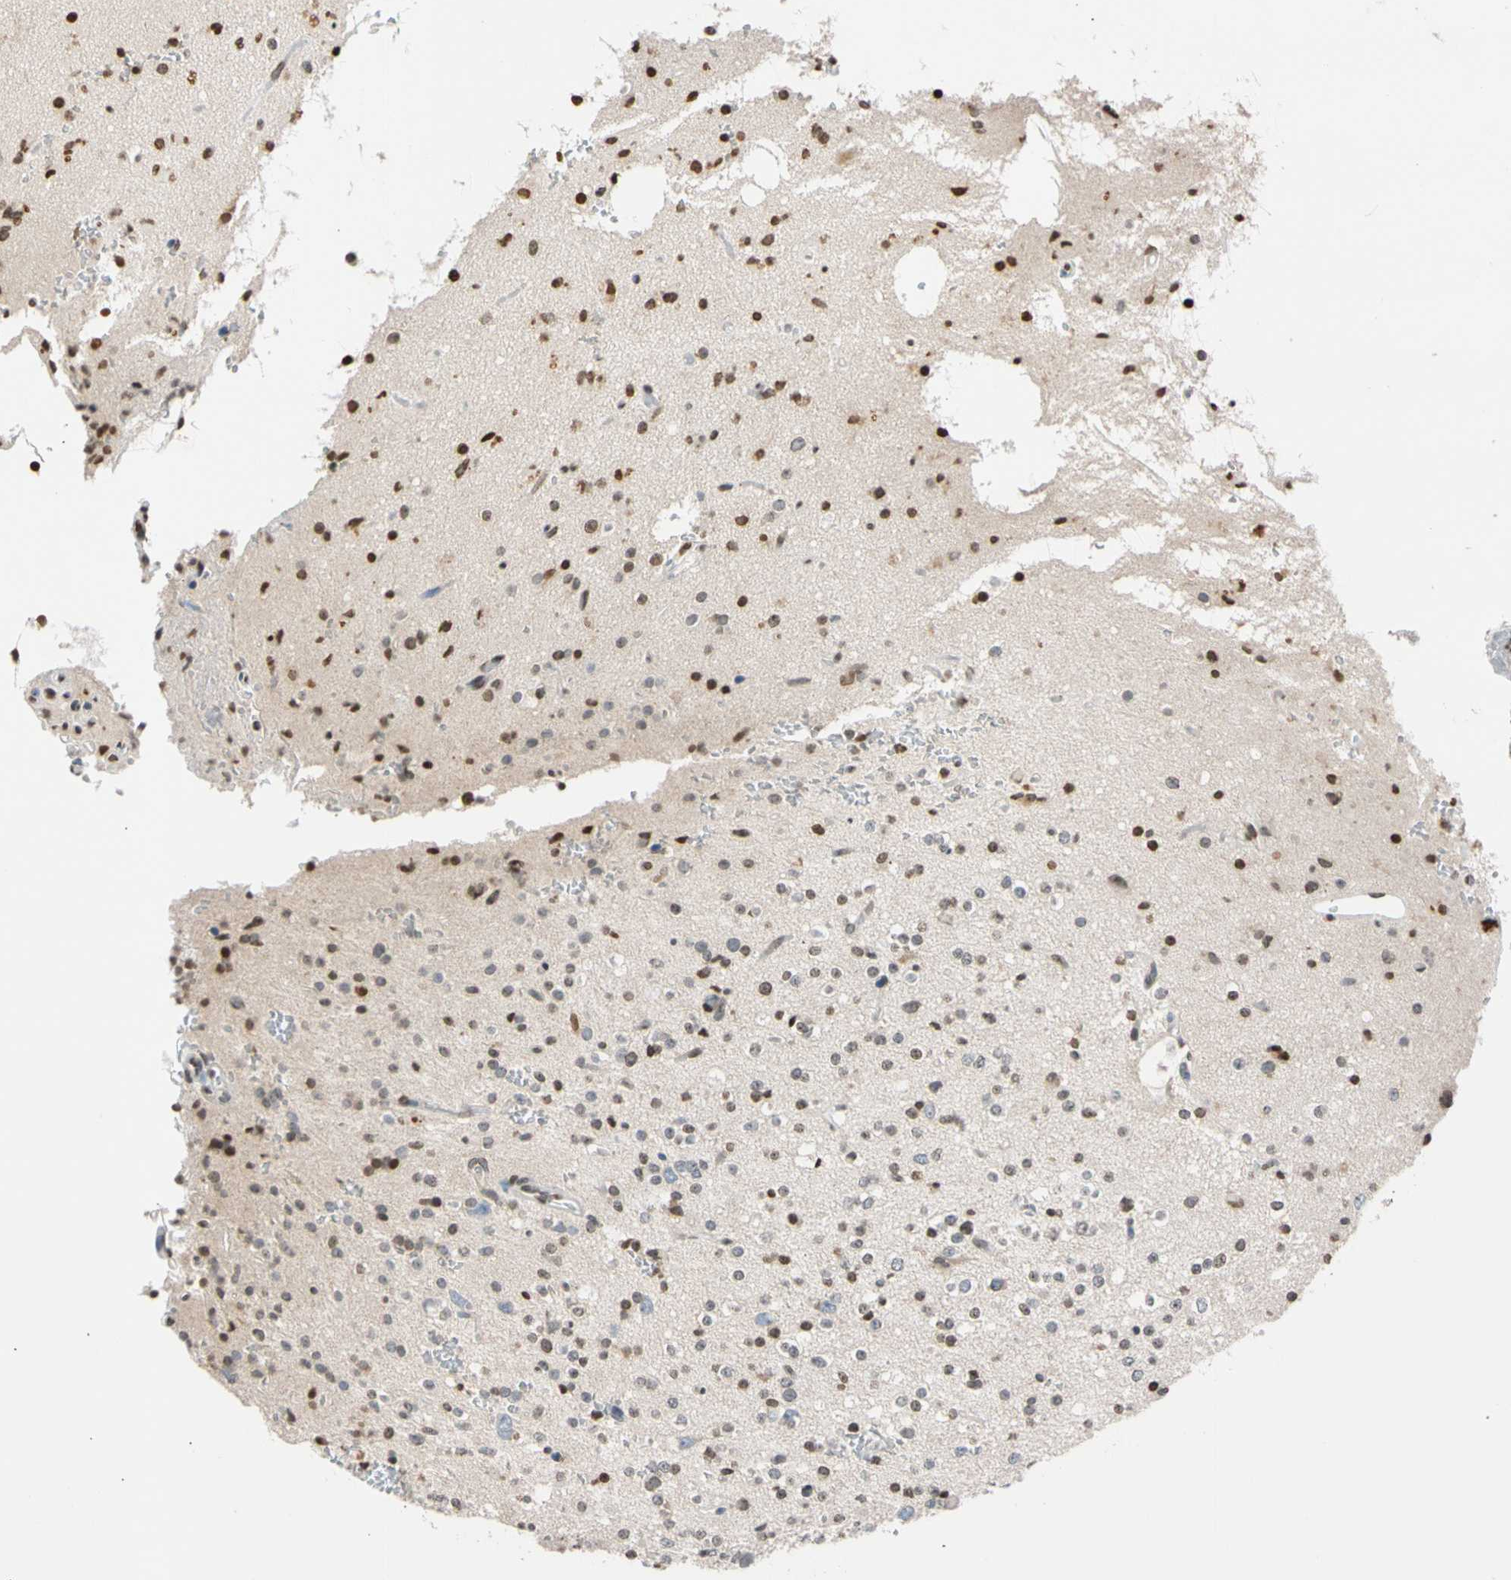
{"staining": {"intensity": "weak", "quantity": "<25%", "location": "nuclear"}, "tissue": "glioma", "cell_type": "Tumor cells", "image_type": "cancer", "snomed": [{"axis": "morphology", "description": "Glioma, malignant, High grade"}, {"axis": "topography", "description": "Brain"}], "caption": "This is an immunohistochemistry (IHC) photomicrograph of human glioma. There is no staining in tumor cells.", "gene": "GPX4", "patient": {"sex": "male", "age": 47}}